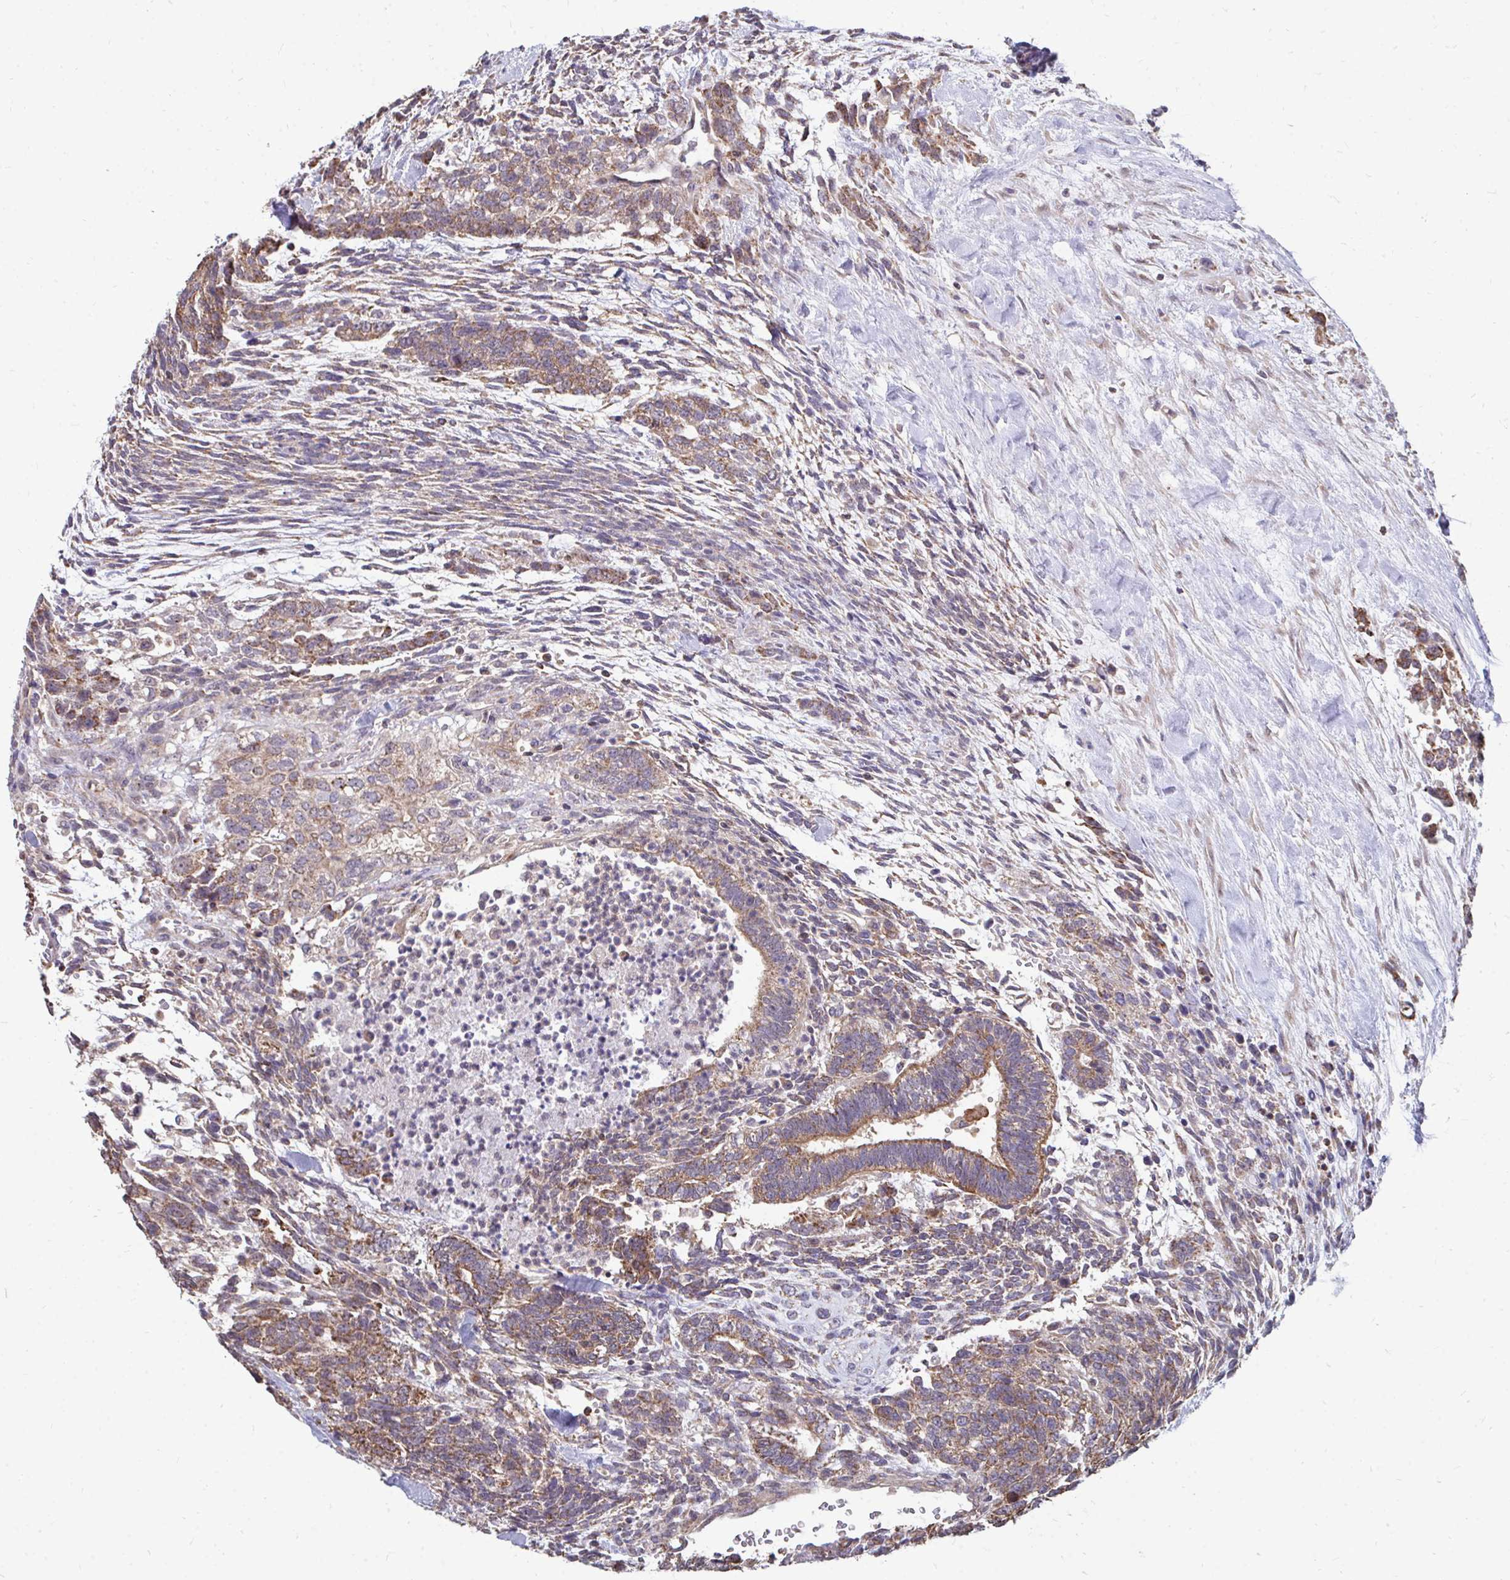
{"staining": {"intensity": "moderate", "quantity": ">75%", "location": "cytoplasmic/membranous"}, "tissue": "testis cancer", "cell_type": "Tumor cells", "image_type": "cancer", "snomed": [{"axis": "morphology", "description": "Carcinoma, Embryonal, NOS"}, {"axis": "topography", "description": "Testis"}], "caption": "An image of embryonal carcinoma (testis) stained for a protein exhibits moderate cytoplasmic/membranous brown staining in tumor cells. (Stains: DAB in brown, nuclei in blue, Microscopy: brightfield microscopy at high magnification).", "gene": "DNAJA2", "patient": {"sex": "male", "age": 23}}